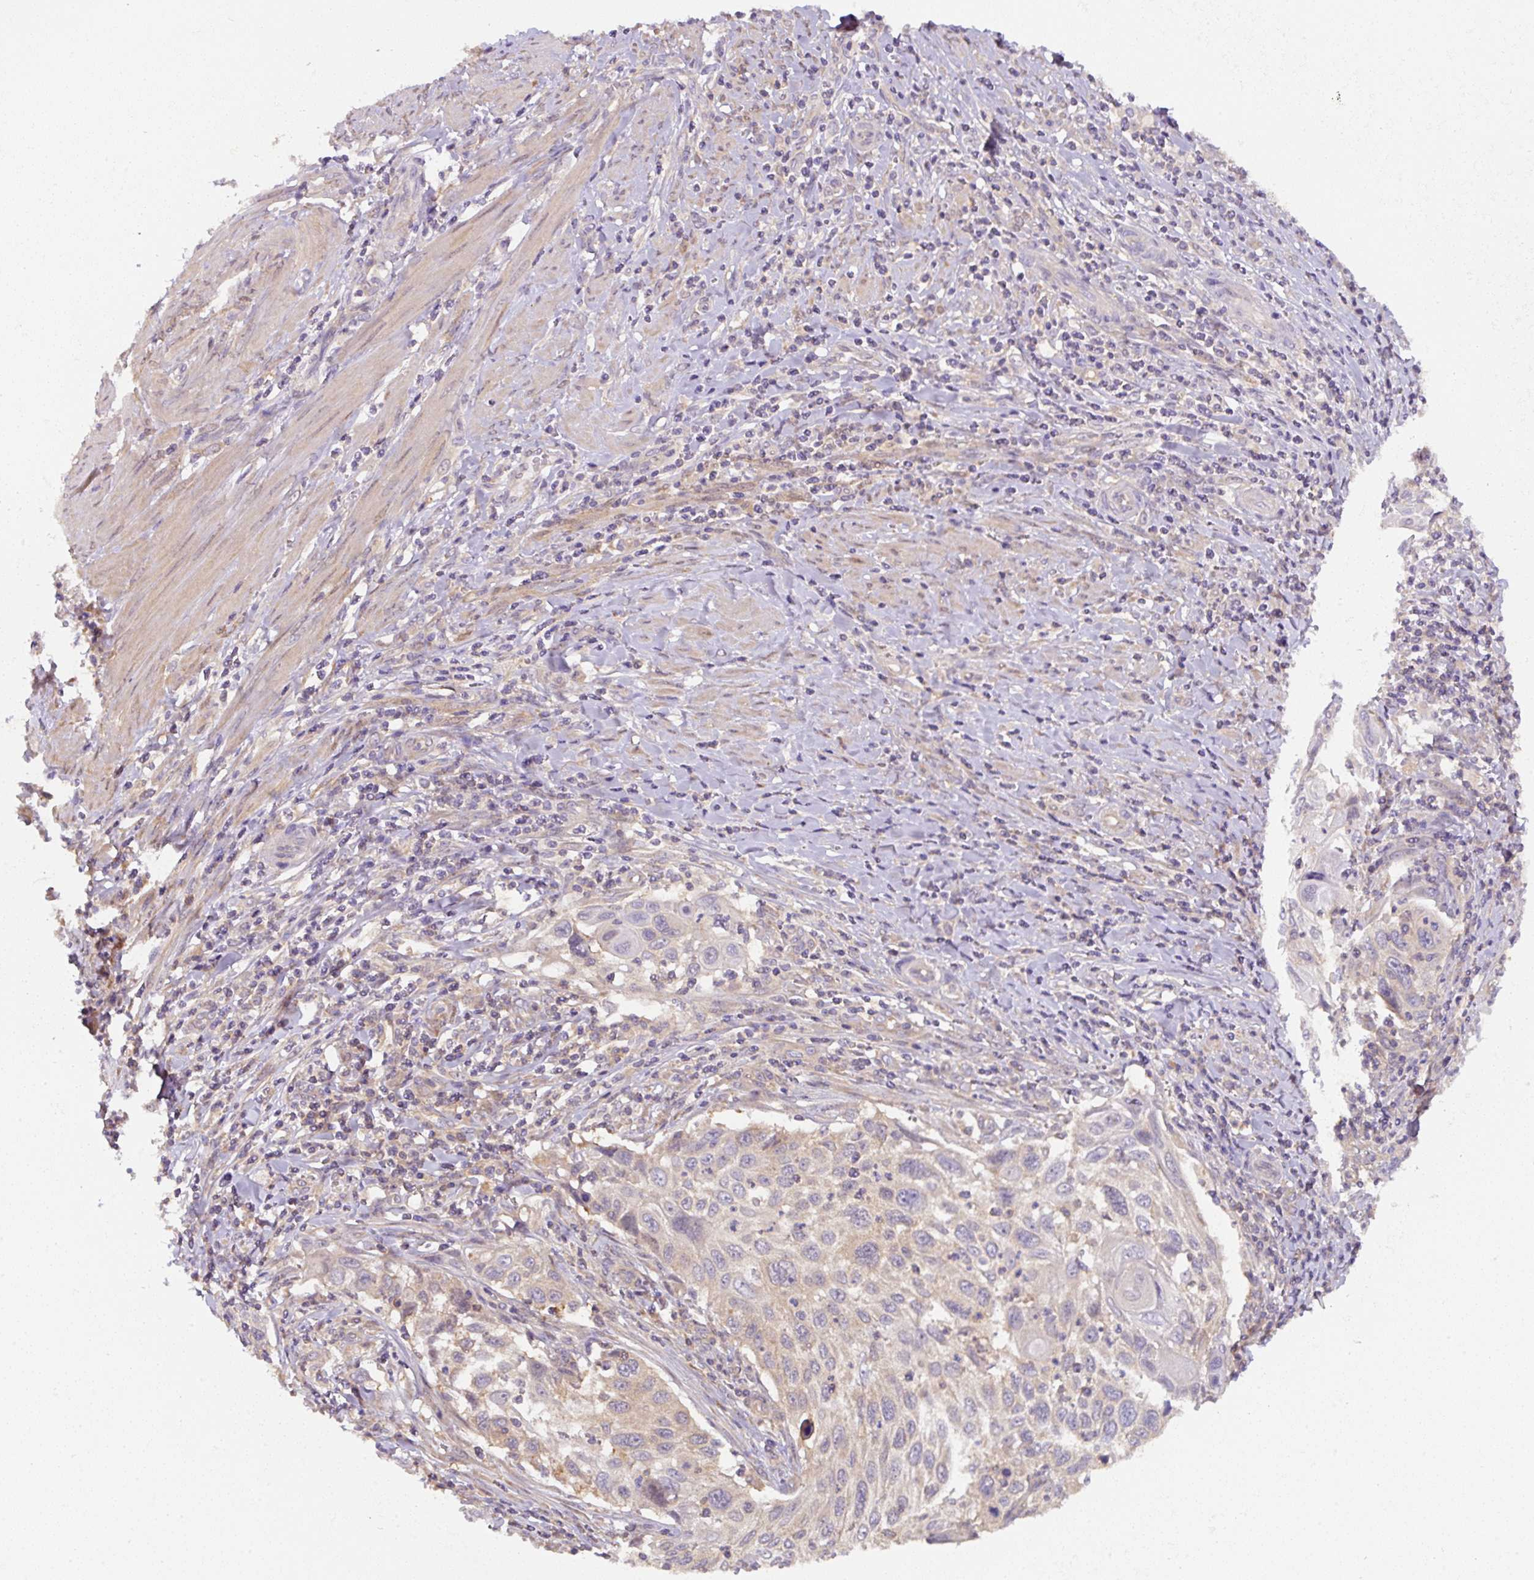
{"staining": {"intensity": "weak", "quantity": "25%-75%", "location": "cytoplasmic/membranous"}, "tissue": "cervical cancer", "cell_type": "Tumor cells", "image_type": "cancer", "snomed": [{"axis": "morphology", "description": "Squamous cell carcinoma, NOS"}, {"axis": "topography", "description": "Cervix"}], "caption": "A brown stain highlights weak cytoplasmic/membranous expression of a protein in human cervical cancer (squamous cell carcinoma) tumor cells.", "gene": "ST13", "patient": {"sex": "female", "age": 70}}